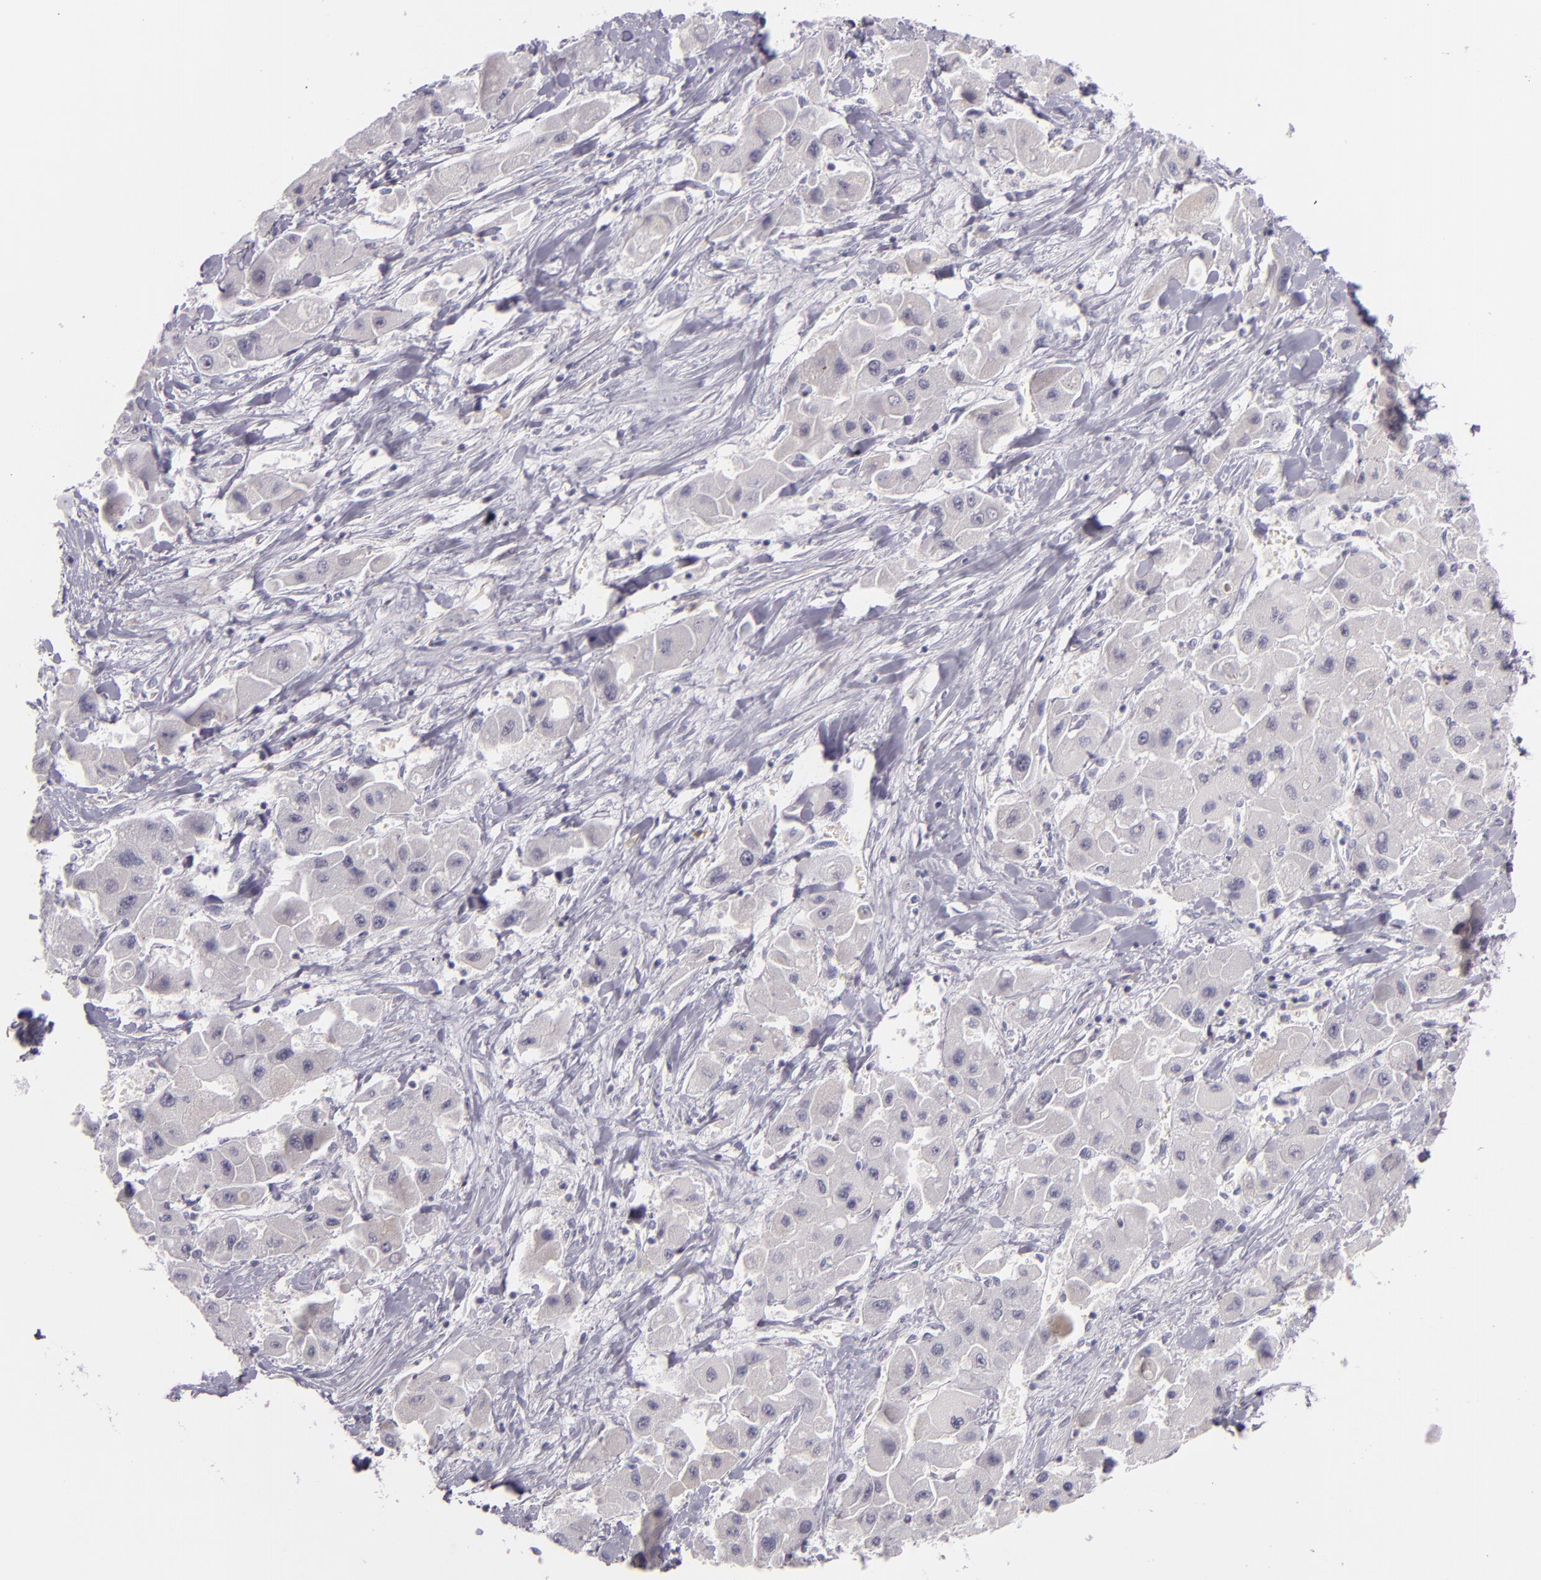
{"staining": {"intensity": "negative", "quantity": "none", "location": "none"}, "tissue": "liver cancer", "cell_type": "Tumor cells", "image_type": "cancer", "snomed": [{"axis": "morphology", "description": "Carcinoma, Hepatocellular, NOS"}, {"axis": "topography", "description": "Liver"}], "caption": "This image is of hepatocellular carcinoma (liver) stained with immunohistochemistry (IHC) to label a protein in brown with the nuclei are counter-stained blue. There is no expression in tumor cells.", "gene": "FAM181A", "patient": {"sex": "male", "age": 24}}